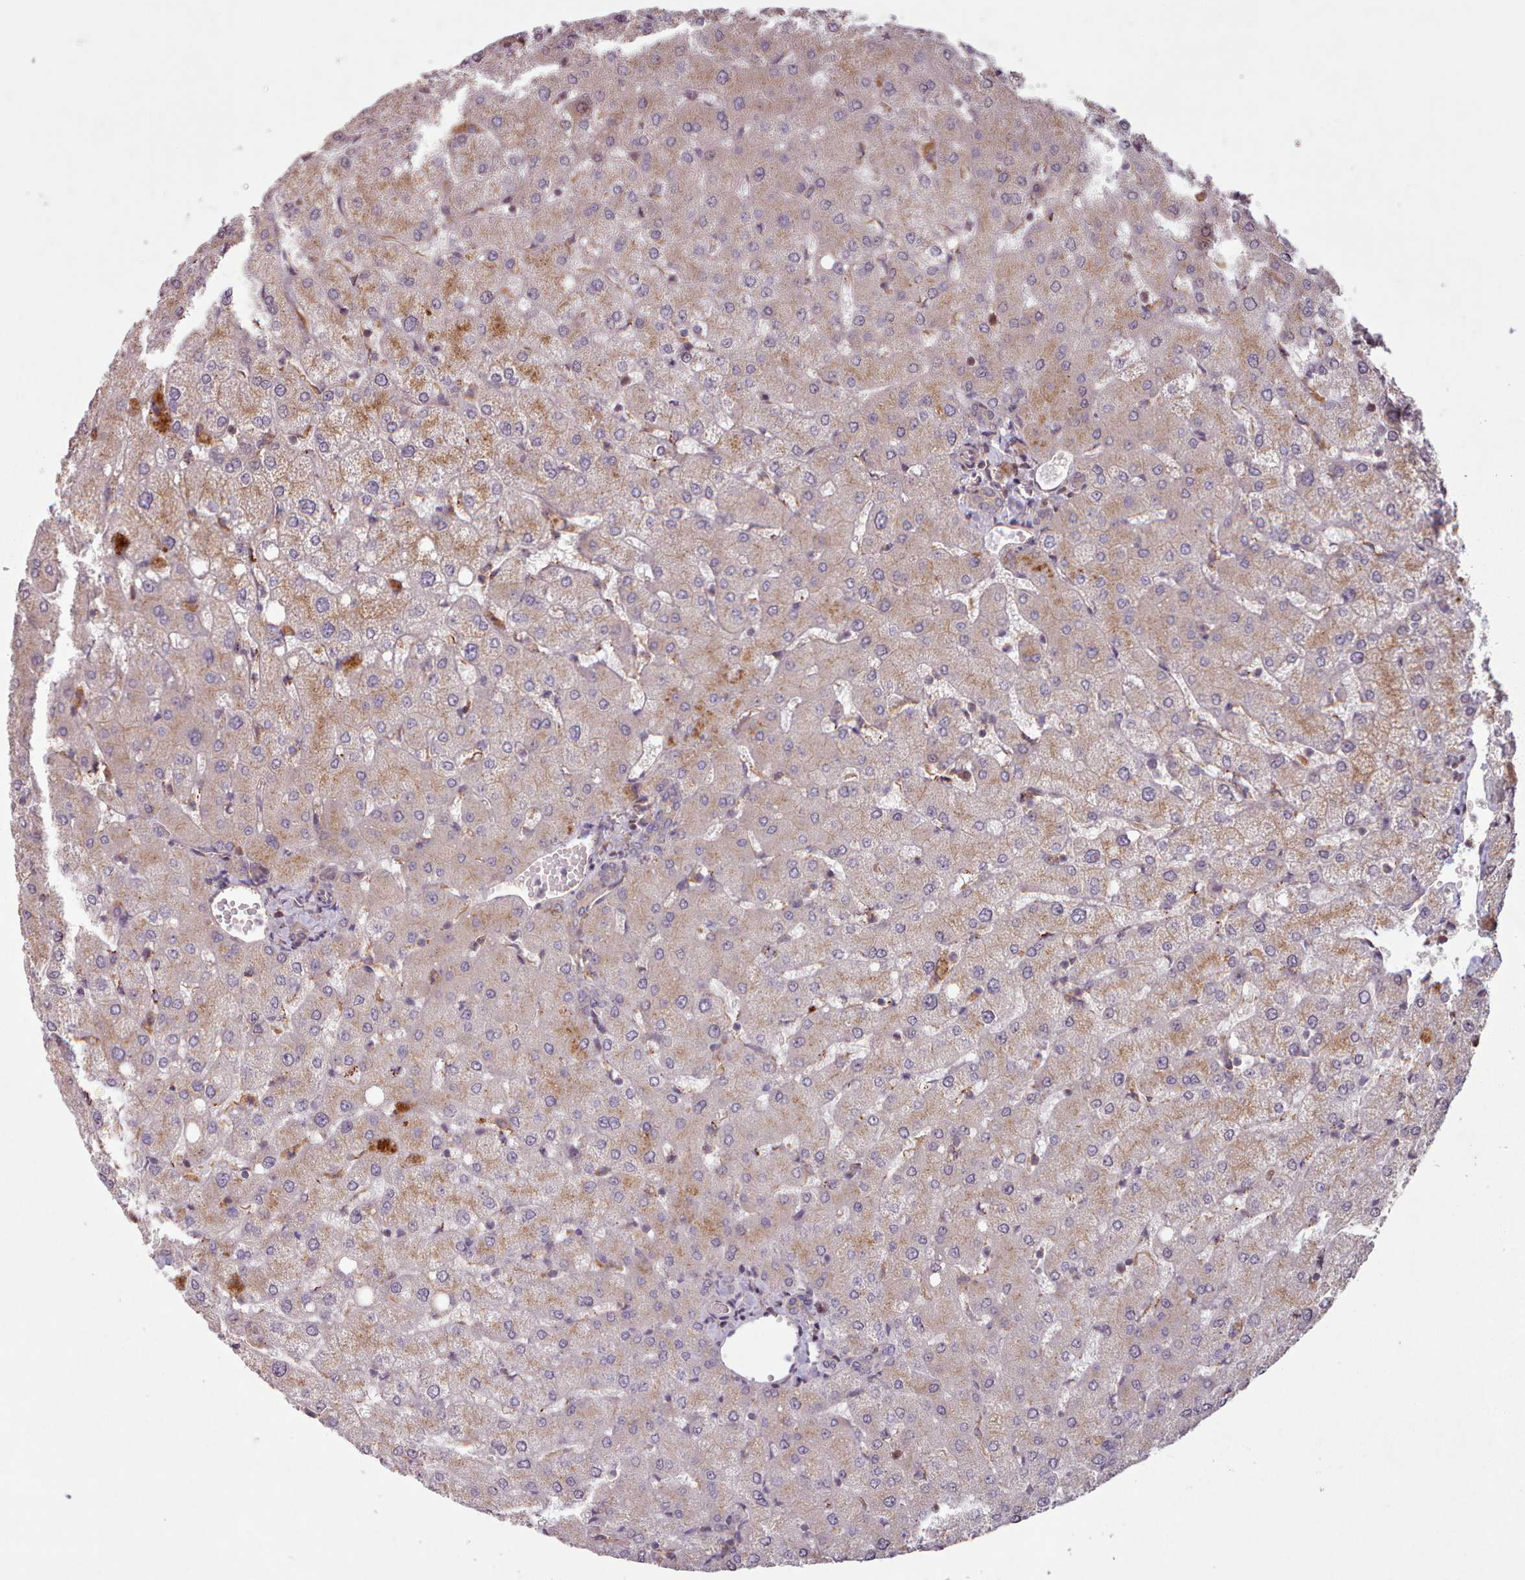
{"staining": {"intensity": "weak", "quantity": "25%-75%", "location": "cytoplasmic/membranous"}, "tissue": "liver", "cell_type": "Cholangiocytes", "image_type": "normal", "snomed": [{"axis": "morphology", "description": "Normal tissue, NOS"}, {"axis": "topography", "description": "Liver"}], "caption": "The image demonstrates a brown stain indicating the presence of a protein in the cytoplasmic/membranous of cholangiocytes in liver. (DAB (3,3'-diaminobenzidine) IHC with brightfield microscopy, high magnification).", "gene": "WASHC2A", "patient": {"sex": "female", "age": 54}}